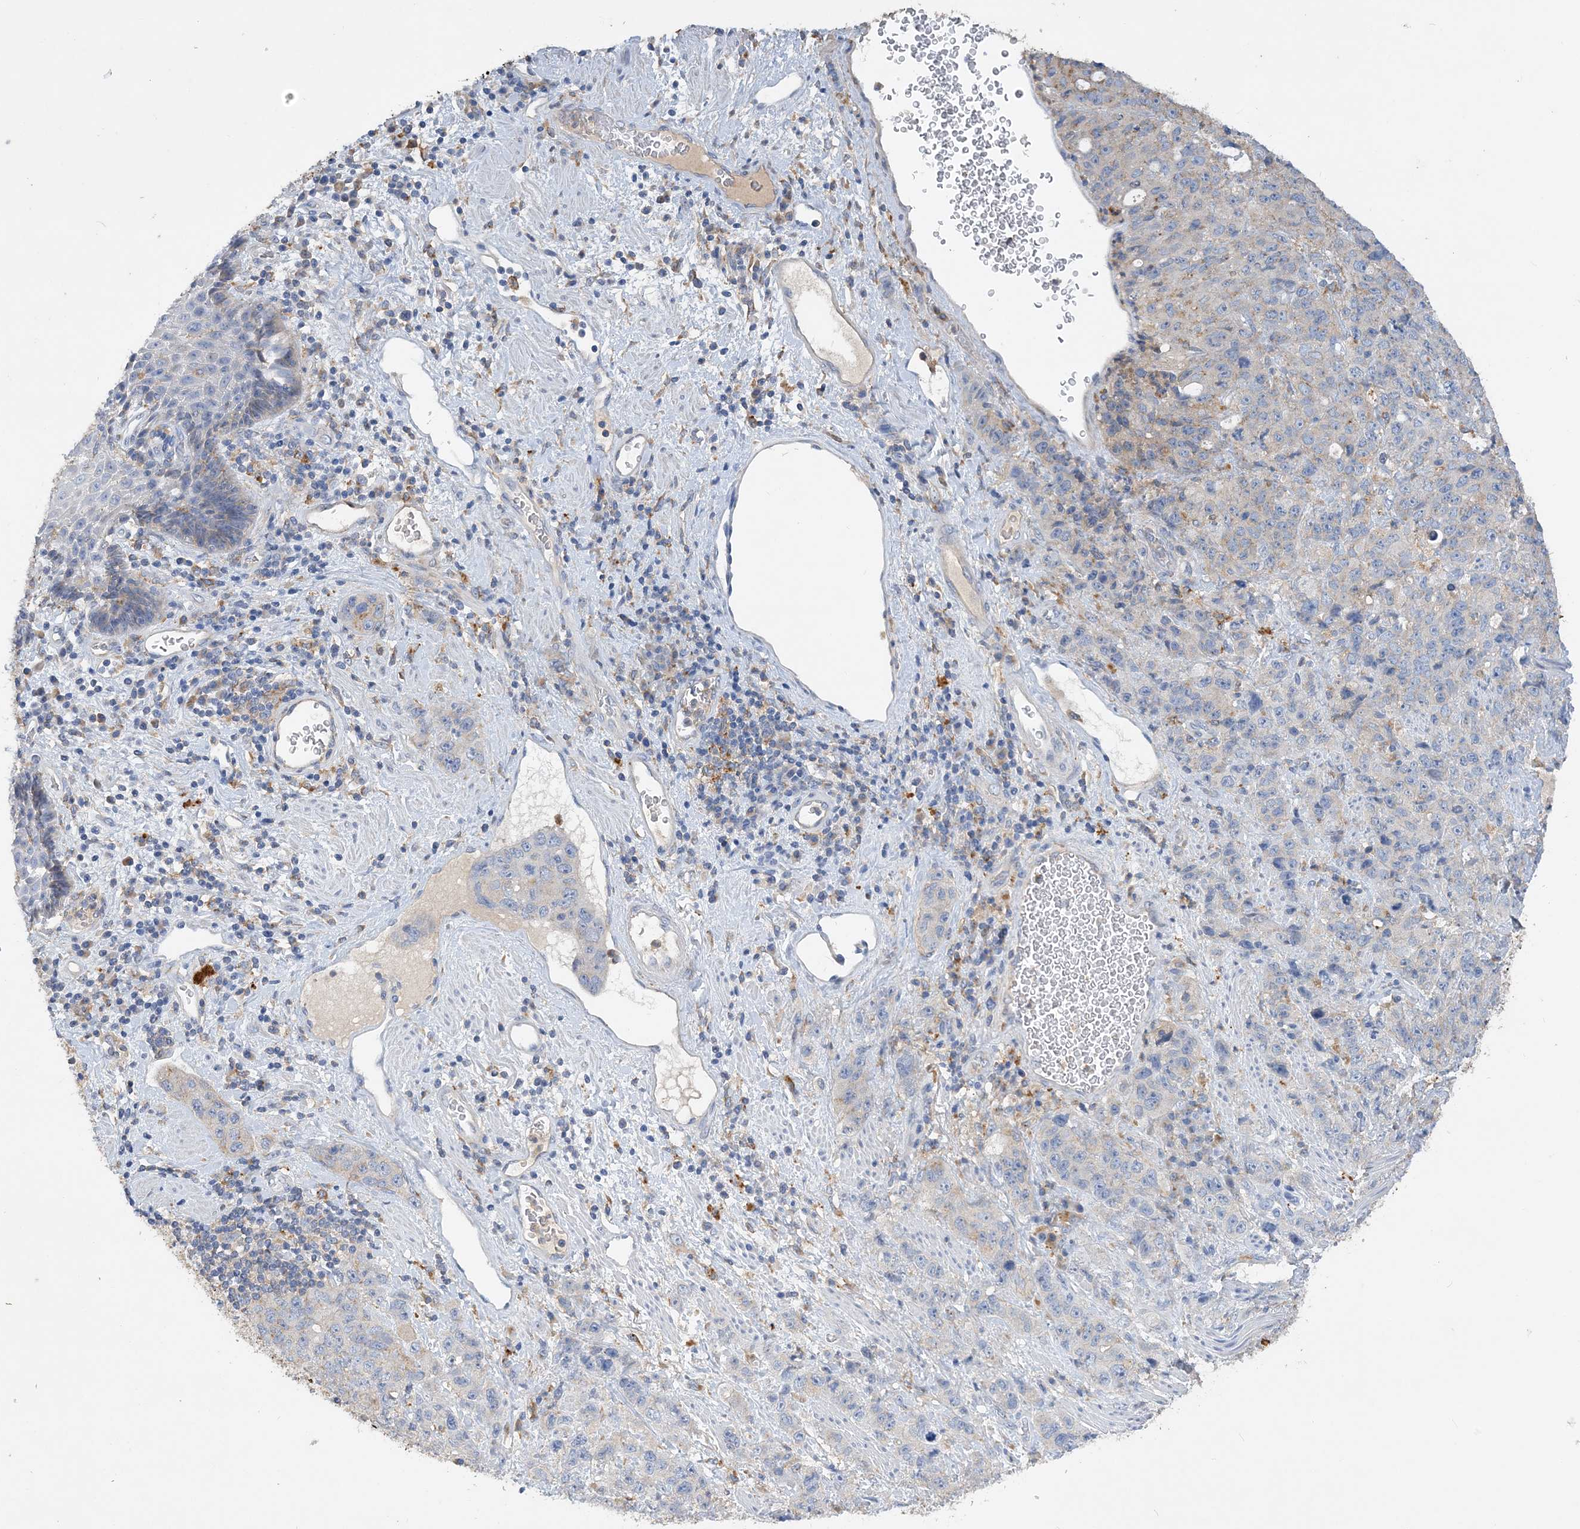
{"staining": {"intensity": "negative", "quantity": "none", "location": "none"}, "tissue": "stomach cancer", "cell_type": "Tumor cells", "image_type": "cancer", "snomed": [{"axis": "morphology", "description": "Adenocarcinoma, NOS"}, {"axis": "topography", "description": "Stomach"}], "caption": "An image of stomach cancer (adenocarcinoma) stained for a protein reveals no brown staining in tumor cells.", "gene": "GRINA", "patient": {"sex": "male", "age": 48}}